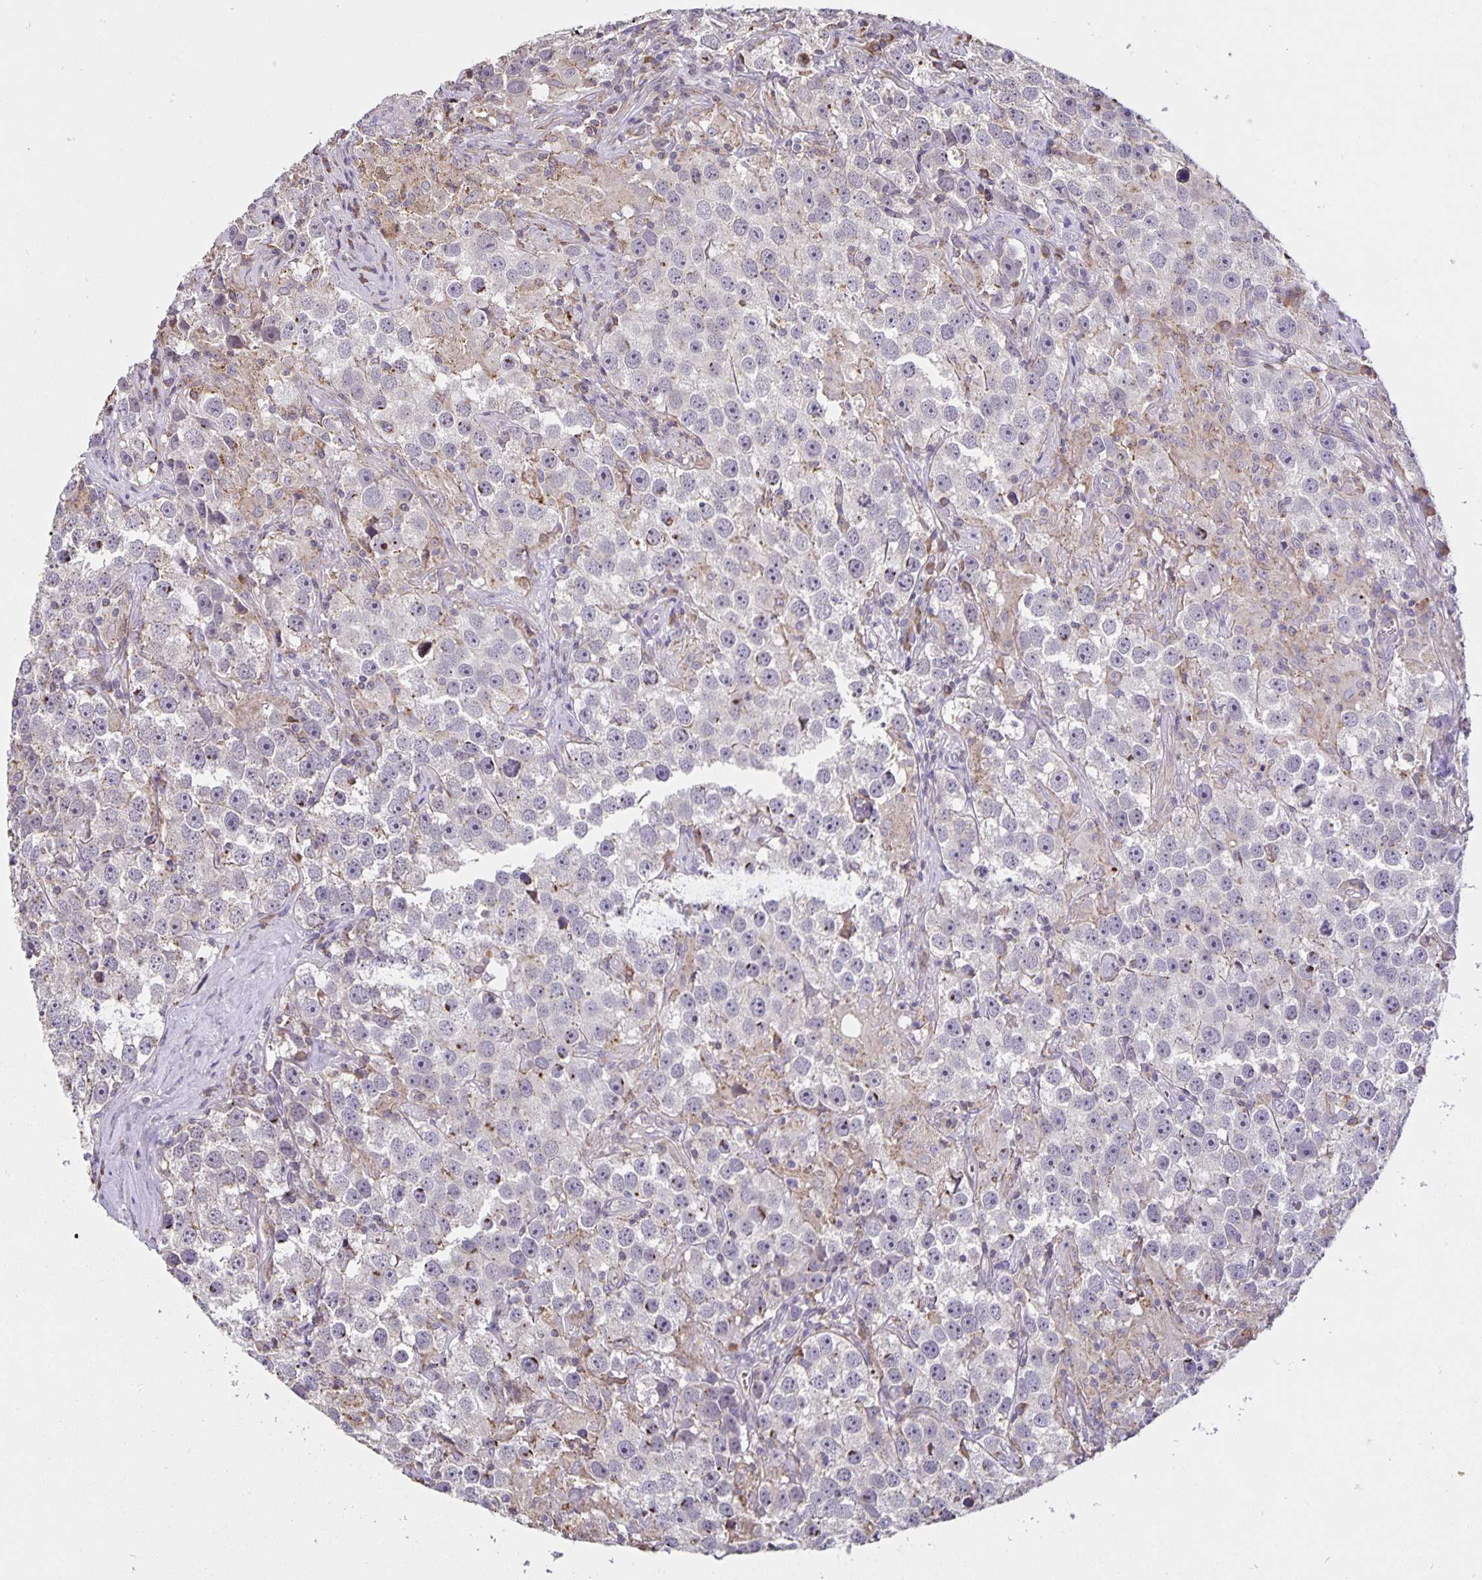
{"staining": {"intensity": "negative", "quantity": "none", "location": "none"}, "tissue": "testis cancer", "cell_type": "Tumor cells", "image_type": "cancer", "snomed": [{"axis": "morphology", "description": "Seminoma, NOS"}, {"axis": "topography", "description": "Testis"}], "caption": "There is no significant expression in tumor cells of testis seminoma.", "gene": "TMEM71", "patient": {"sex": "male", "age": 49}}